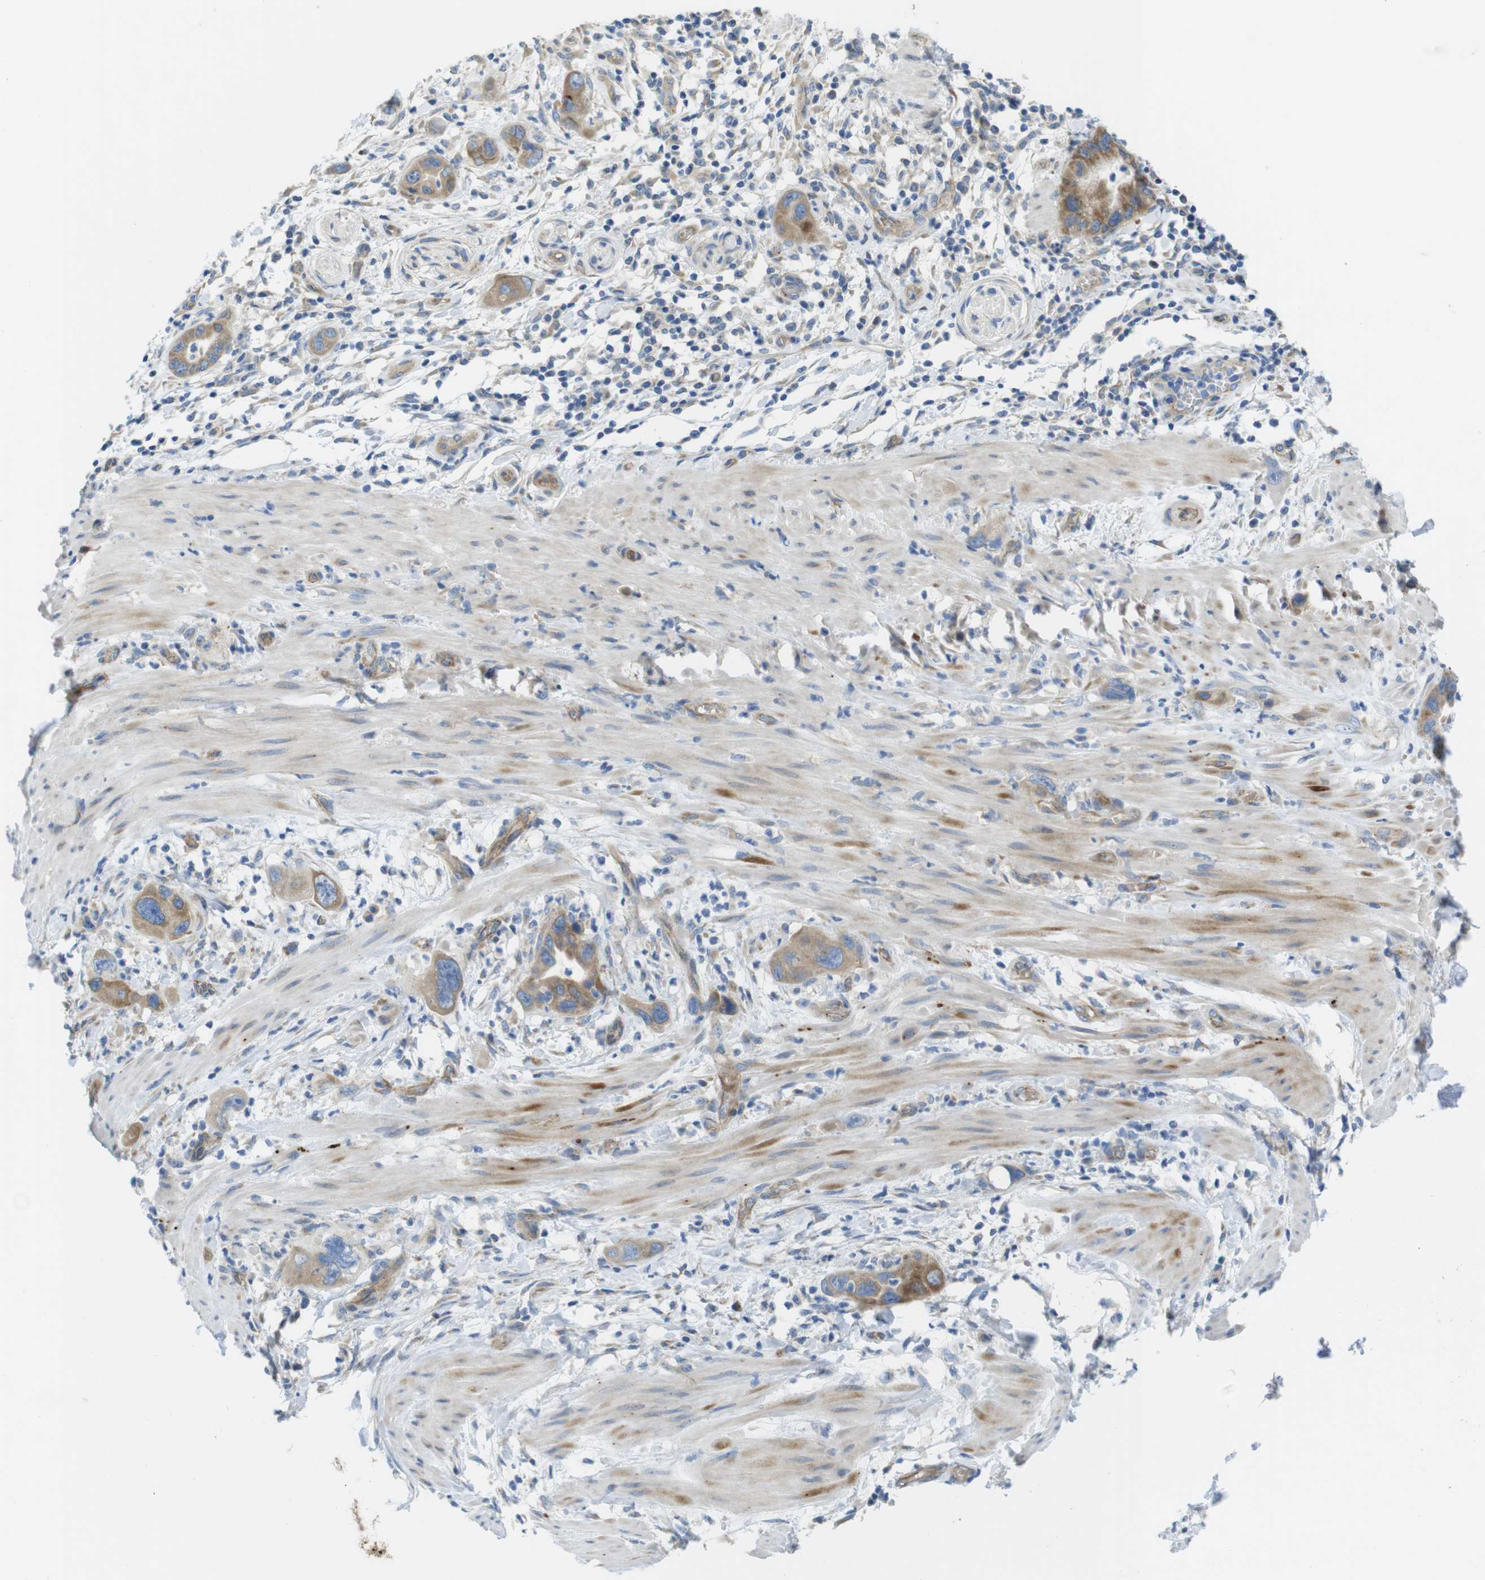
{"staining": {"intensity": "moderate", "quantity": ">75%", "location": "cytoplasmic/membranous"}, "tissue": "pancreatic cancer", "cell_type": "Tumor cells", "image_type": "cancer", "snomed": [{"axis": "morphology", "description": "Adenocarcinoma, NOS"}, {"axis": "topography", "description": "Pancreas"}], "caption": "Human pancreatic cancer stained for a protein (brown) shows moderate cytoplasmic/membranous positive staining in about >75% of tumor cells.", "gene": "TMEM234", "patient": {"sex": "female", "age": 71}}